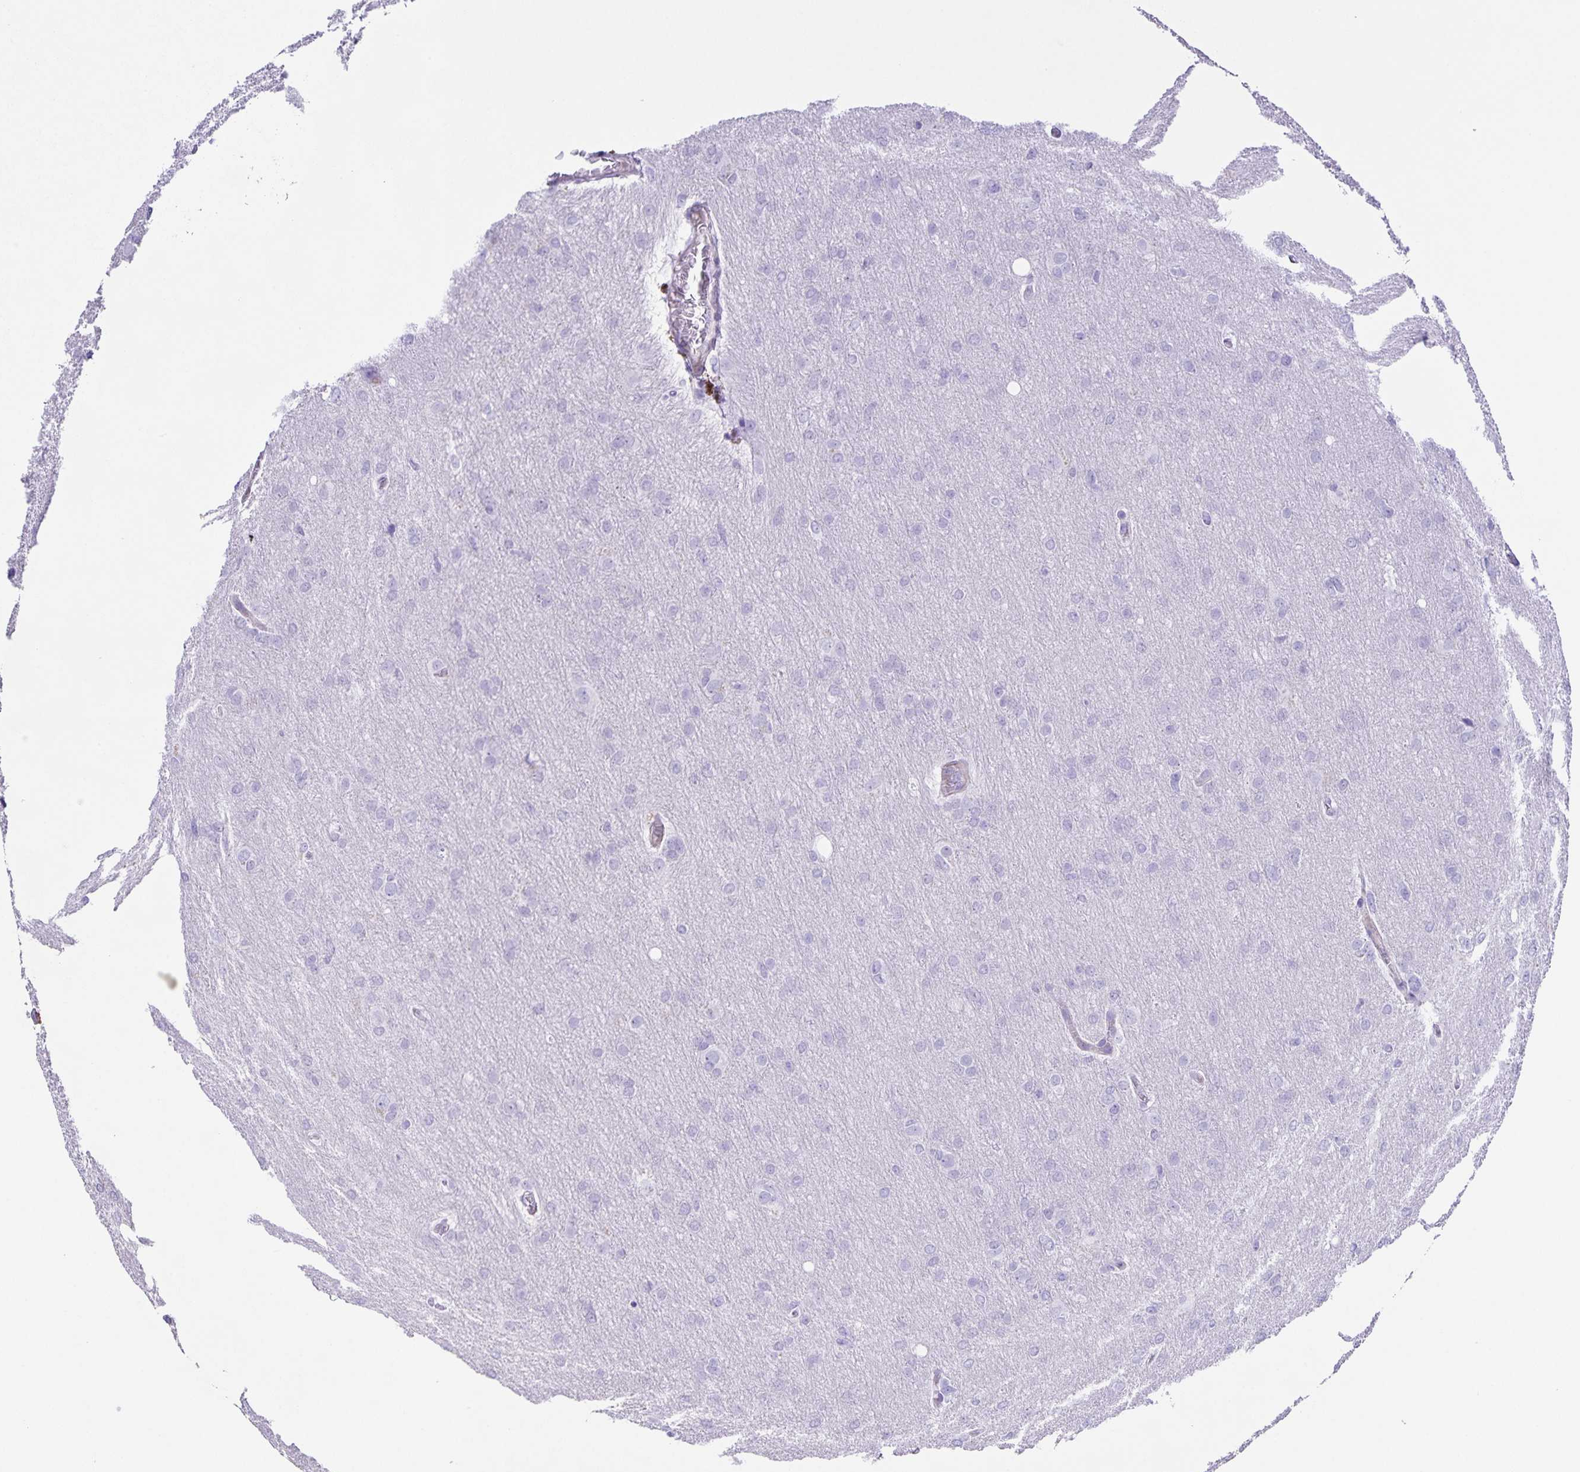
{"staining": {"intensity": "negative", "quantity": "none", "location": "none"}, "tissue": "glioma", "cell_type": "Tumor cells", "image_type": "cancer", "snomed": [{"axis": "morphology", "description": "Glioma, malignant, High grade"}, {"axis": "topography", "description": "Brain"}], "caption": "High-grade glioma (malignant) was stained to show a protein in brown. There is no significant expression in tumor cells.", "gene": "UBQLN3", "patient": {"sex": "male", "age": 53}}